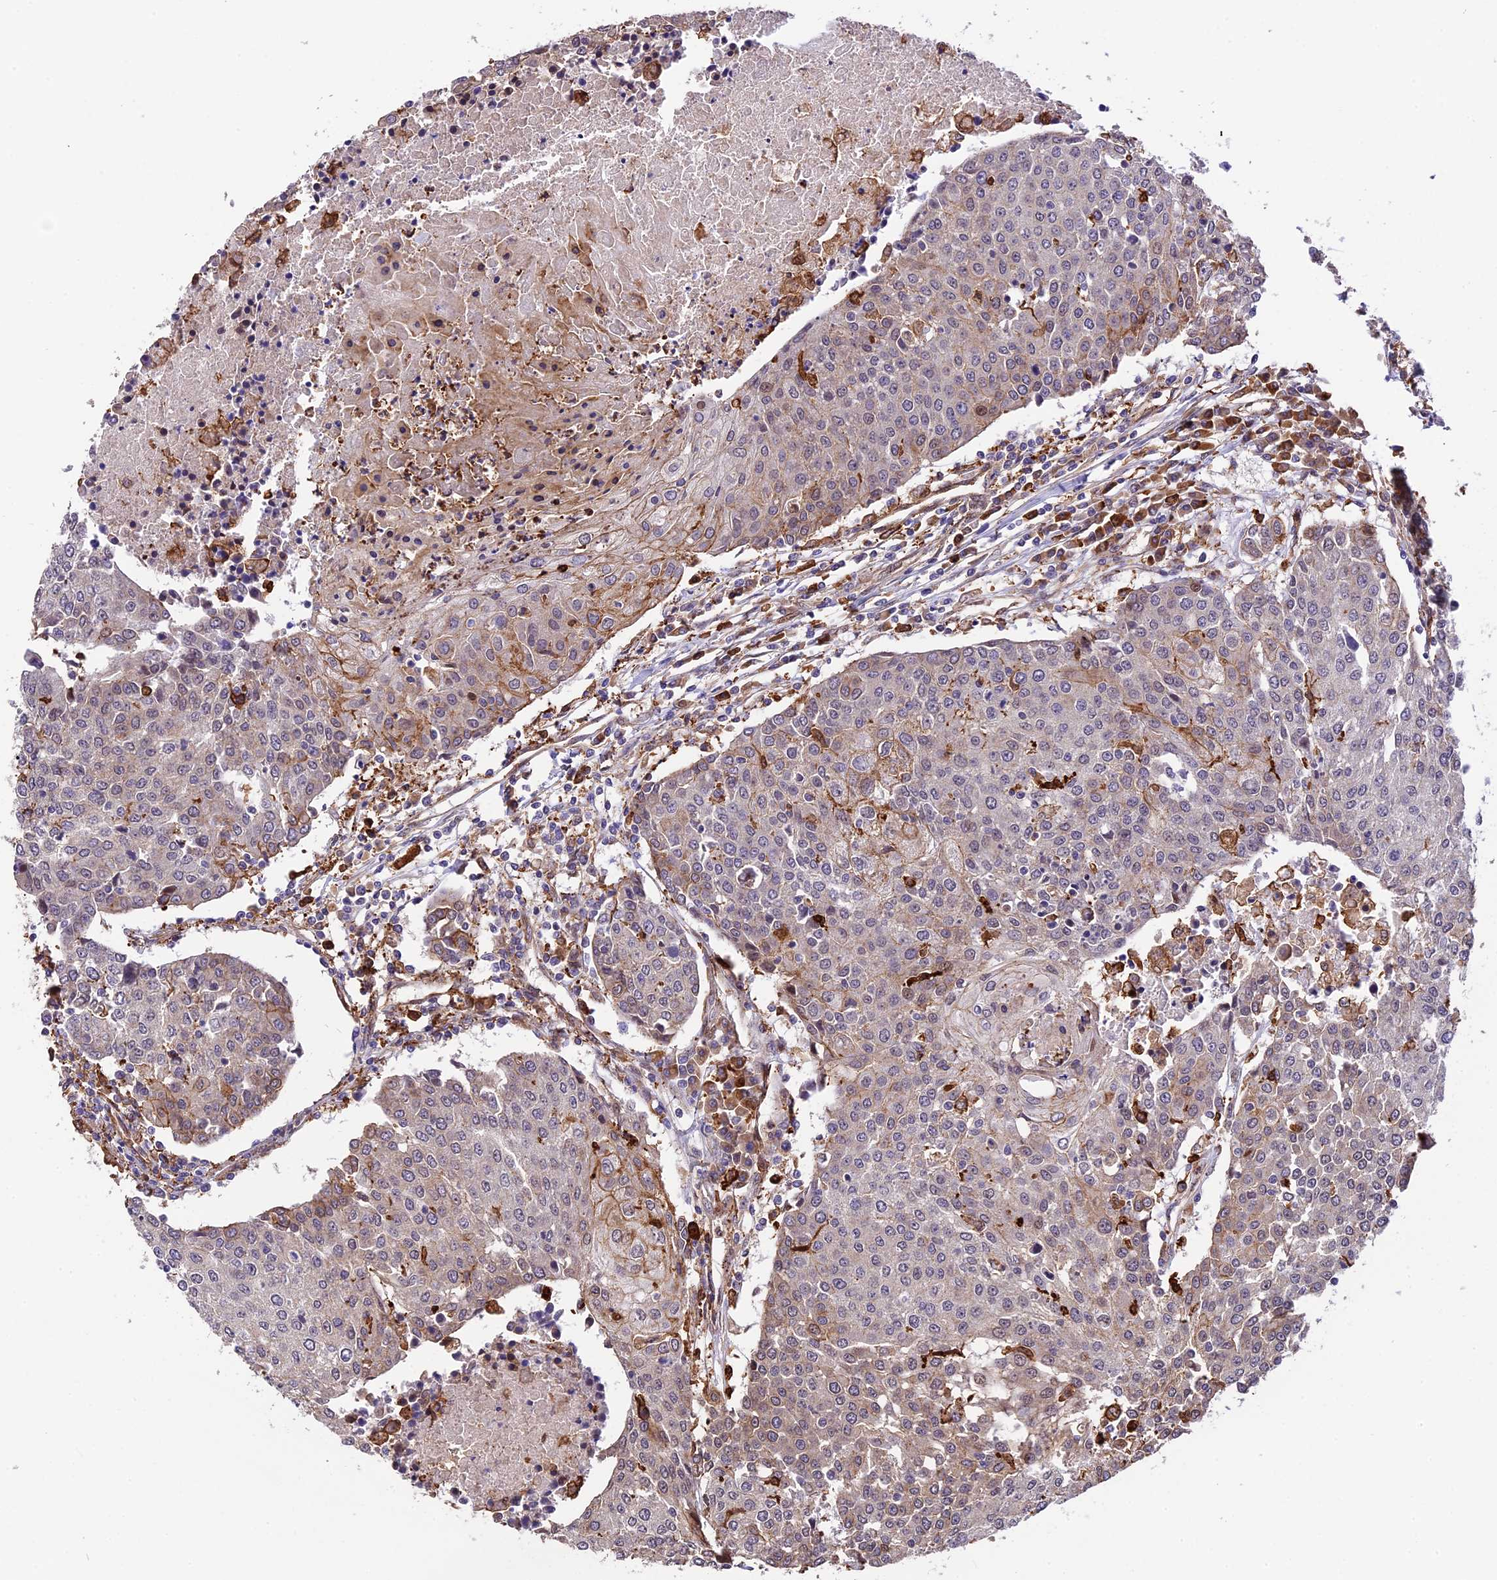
{"staining": {"intensity": "negative", "quantity": "none", "location": "none"}, "tissue": "urothelial cancer", "cell_type": "Tumor cells", "image_type": "cancer", "snomed": [{"axis": "morphology", "description": "Urothelial carcinoma, High grade"}, {"axis": "topography", "description": "Urinary bladder"}], "caption": "A micrograph of urothelial cancer stained for a protein reveals no brown staining in tumor cells.", "gene": "HERPUD1", "patient": {"sex": "female", "age": 85}}